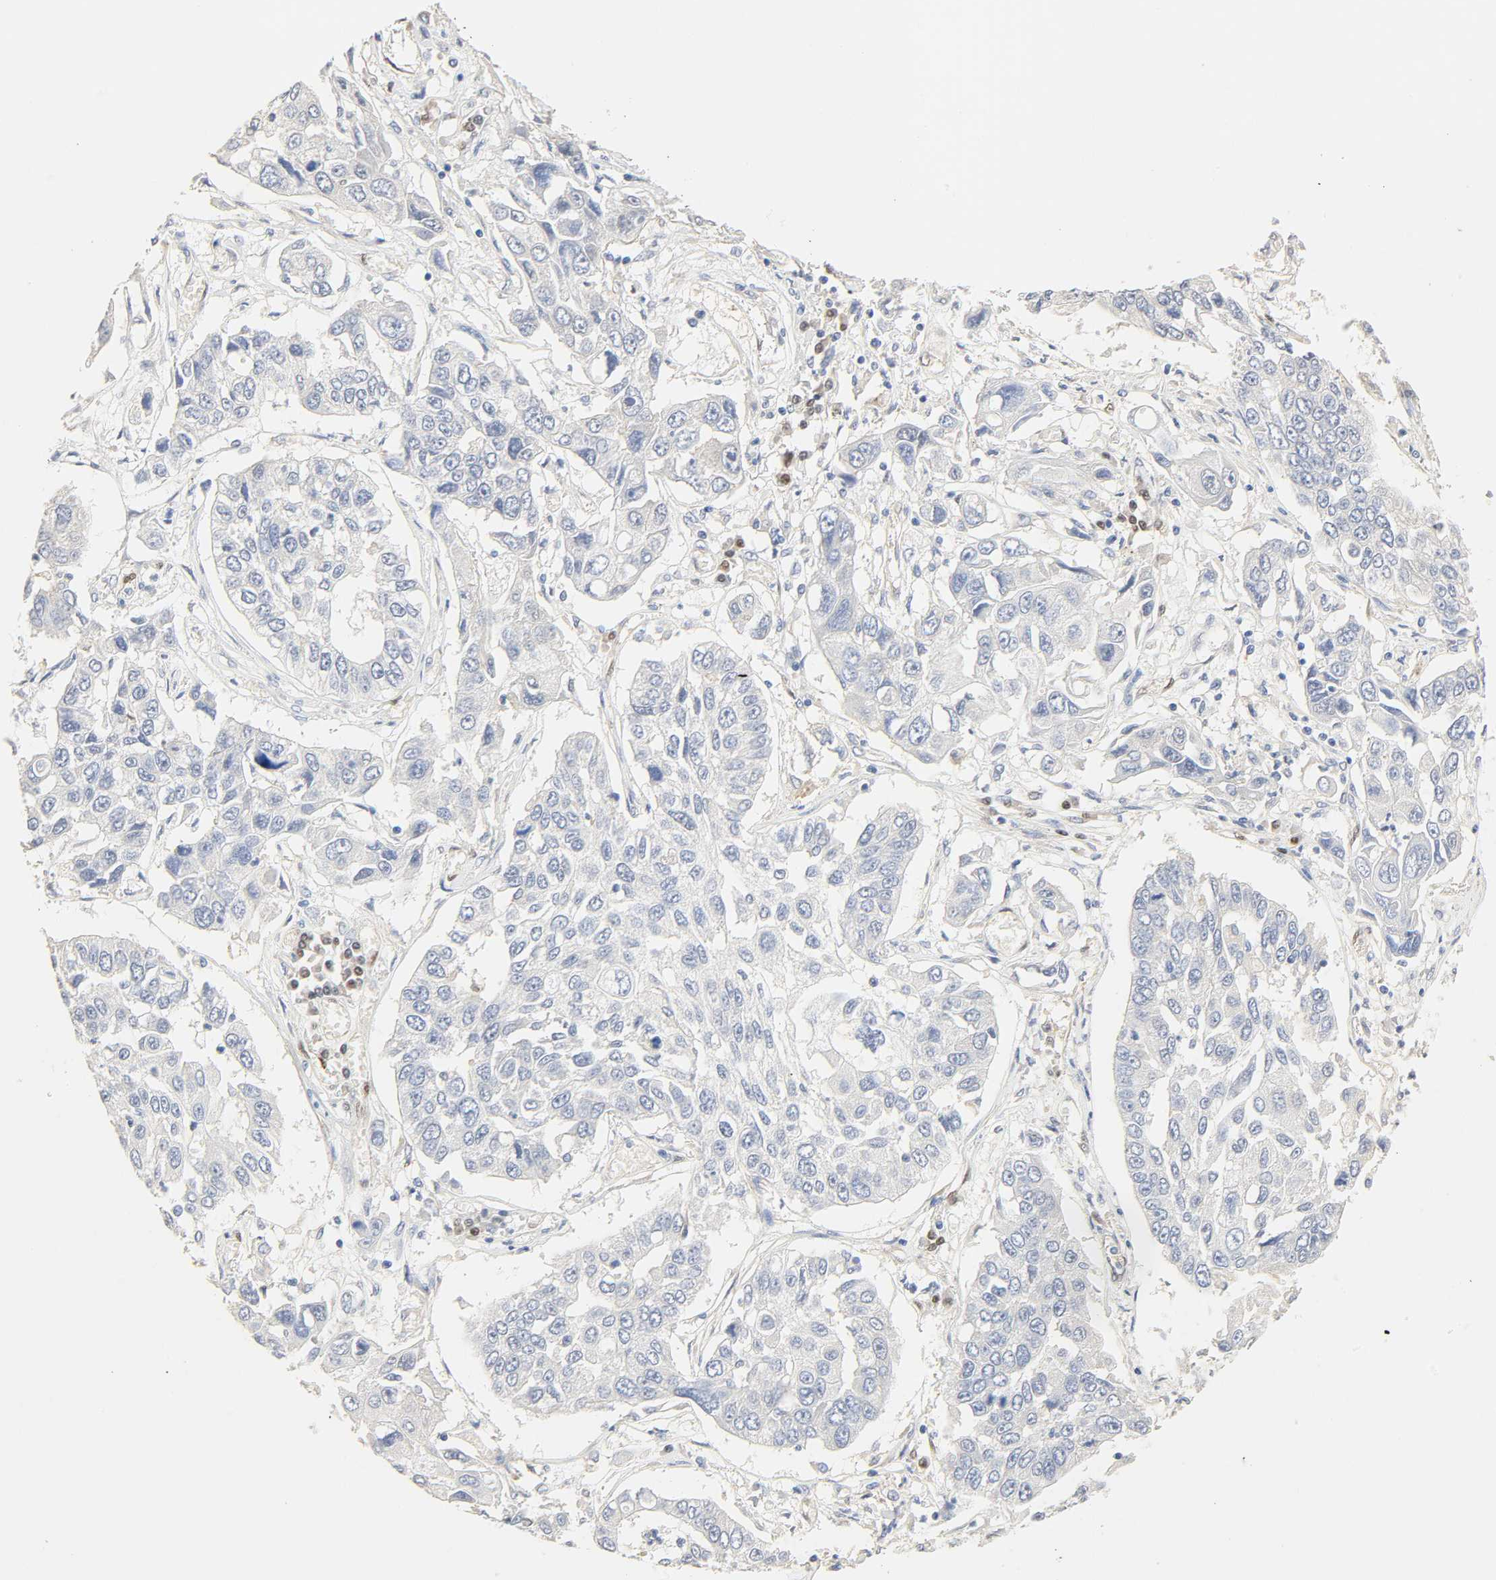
{"staining": {"intensity": "negative", "quantity": "none", "location": "none"}, "tissue": "lung cancer", "cell_type": "Tumor cells", "image_type": "cancer", "snomed": [{"axis": "morphology", "description": "Squamous cell carcinoma, NOS"}, {"axis": "topography", "description": "Lung"}], "caption": "Tumor cells are negative for brown protein staining in lung cancer.", "gene": "BORCS8-MEF2B", "patient": {"sex": "male", "age": 71}}